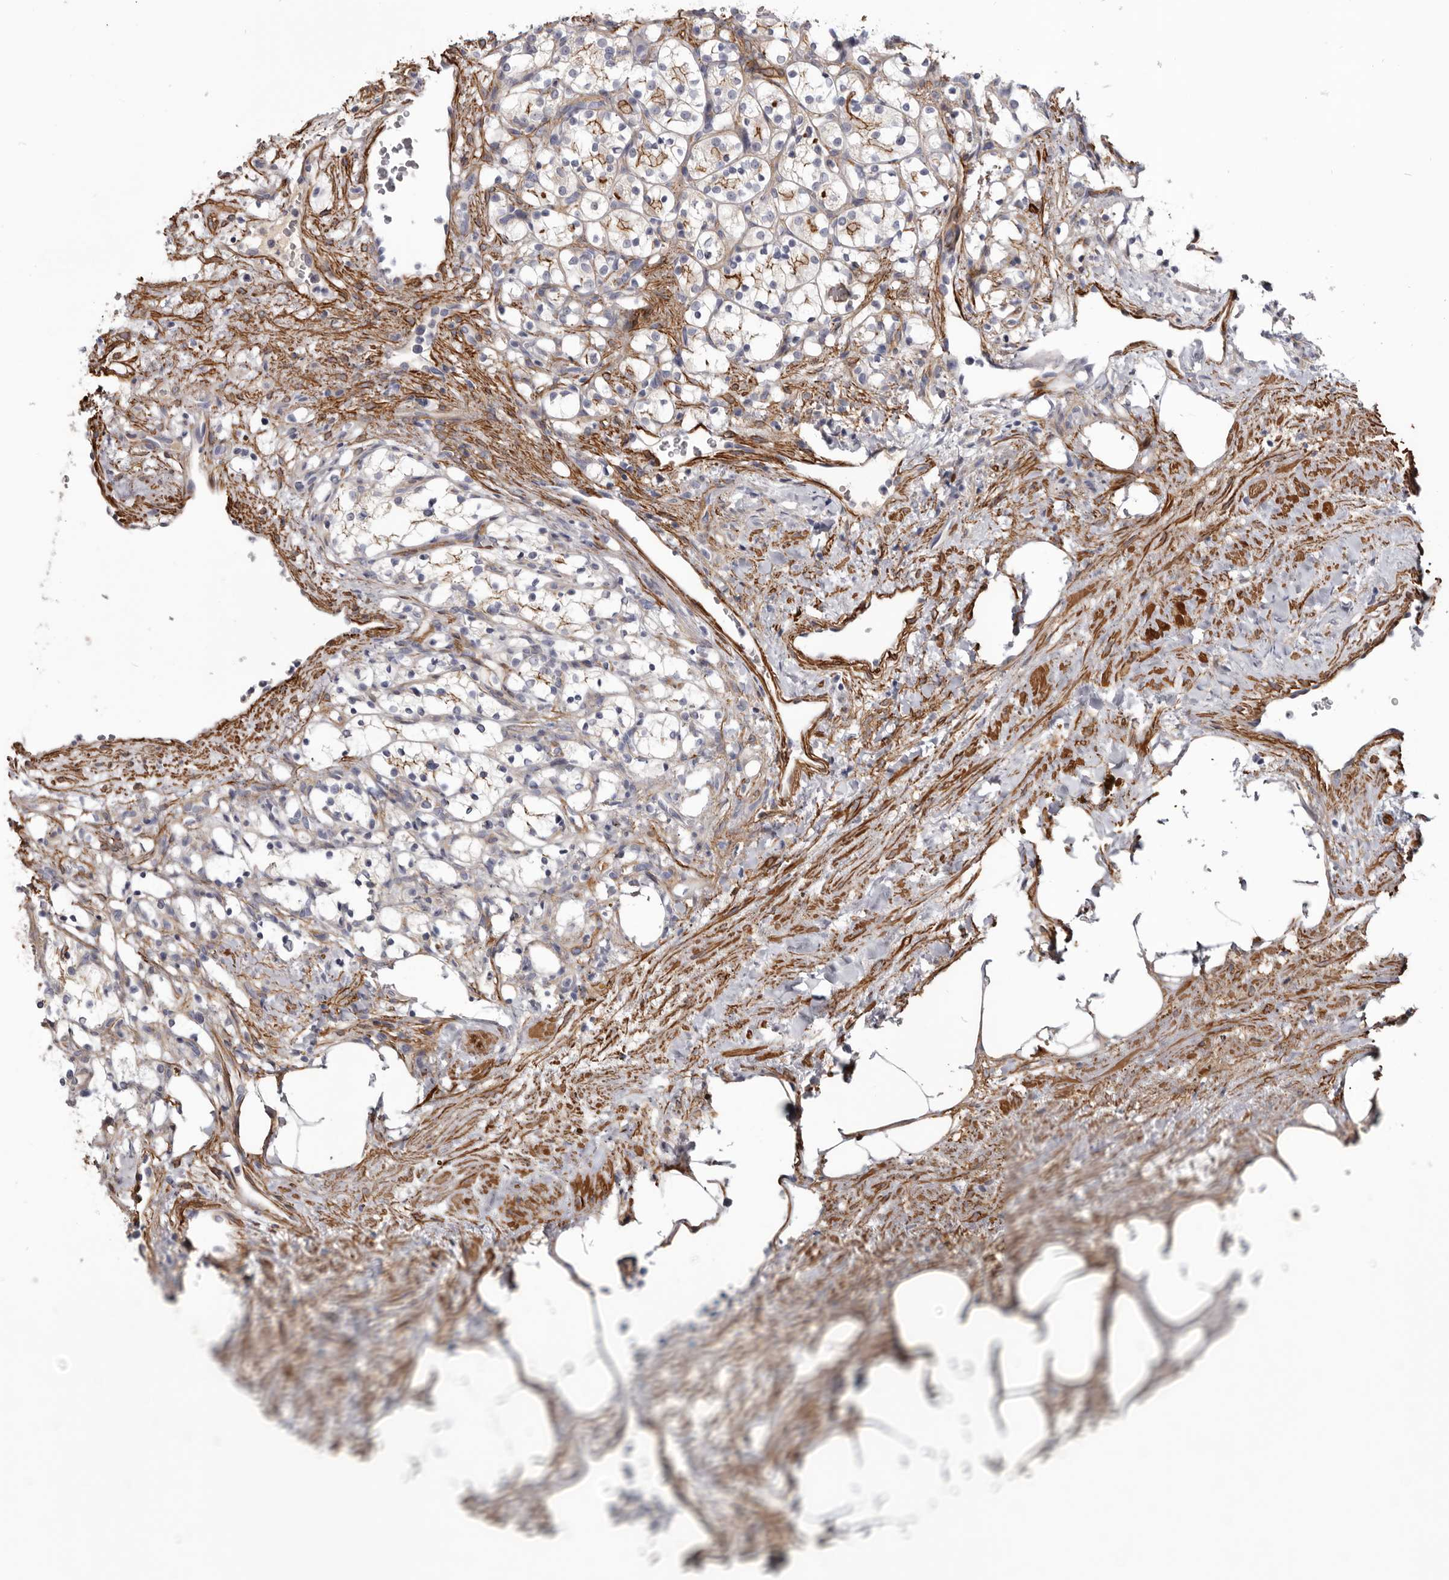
{"staining": {"intensity": "moderate", "quantity": "<25%", "location": "cytoplasmic/membranous"}, "tissue": "renal cancer", "cell_type": "Tumor cells", "image_type": "cancer", "snomed": [{"axis": "morphology", "description": "Adenocarcinoma, NOS"}, {"axis": "topography", "description": "Kidney"}], "caption": "Human renal adenocarcinoma stained with a protein marker displays moderate staining in tumor cells.", "gene": "CGN", "patient": {"sex": "female", "age": 69}}